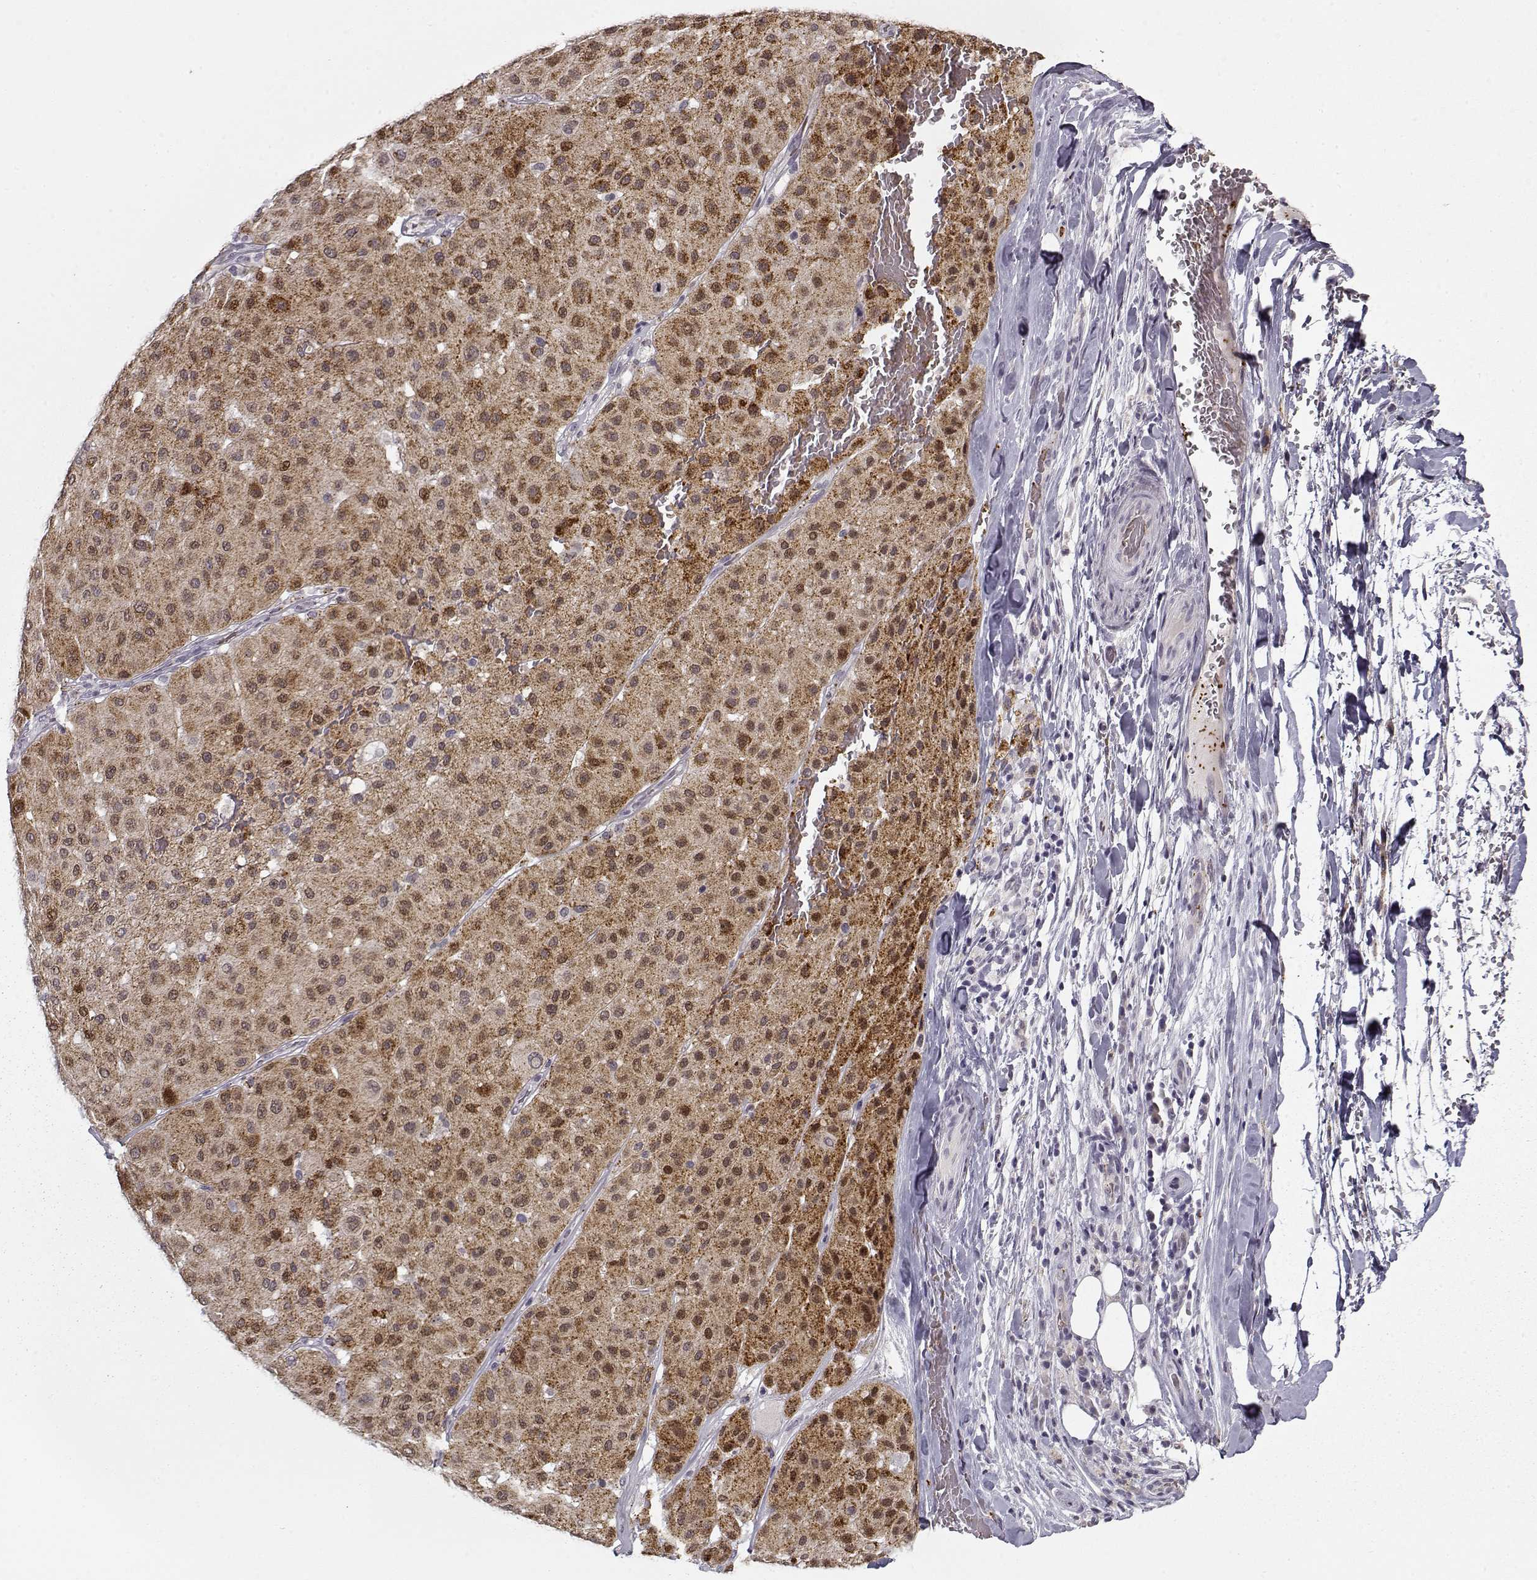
{"staining": {"intensity": "negative", "quantity": "none", "location": "none"}, "tissue": "melanoma", "cell_type": "Tumor cells", "image_type": "cancer", "snomed": [{"axis": "morphology", "description": "Malignant melanoma, Metastatic site"}, {"axis": "topography", "description": "Smooth muscle"}], "caption": "This is an immunohistochemistry (IHC) image of human malignant melanoma (metastatic site). There is no positivity in tumor cells.", "gene": "SNCA", "patient": {"sex": "male", "age": 41}}